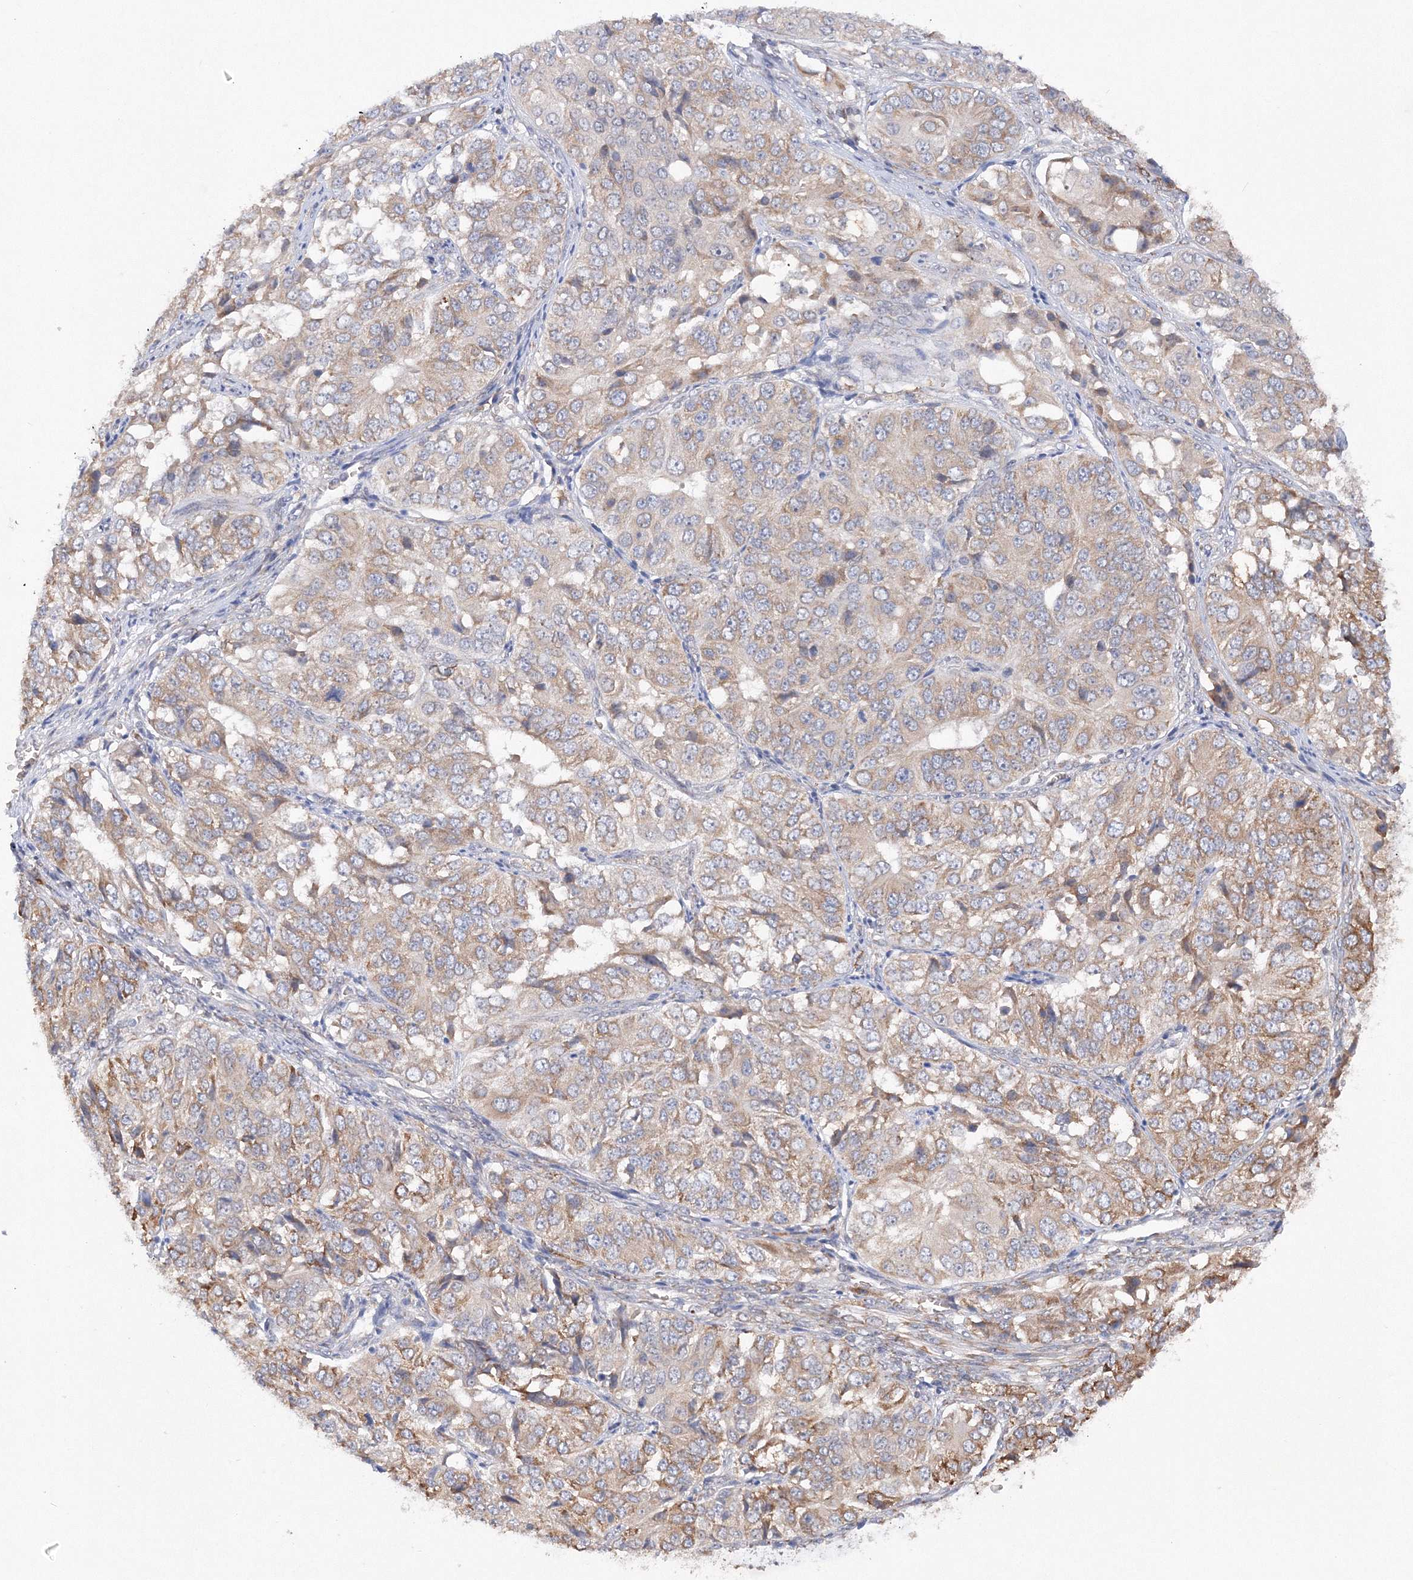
{"staining": {"intensity": "moderate", "quantity": "<25%", "location": "cytoplasmic/membranous"}, "tissue": "ovarian cancer", "cell_type": "Tumor cells", "image_type": "cancer", "snomed": [{"axis": "morphology", "description": "Carcinoma, endometroid"}, {"axis": "topography", "description": "Ovary"}], "caption": "Human ovarian cancer stained with a protein marker reveals moderate staining in tumor cells.", "gene": "DIS3L2", "patient": {"sex": "female", "age": 51}}